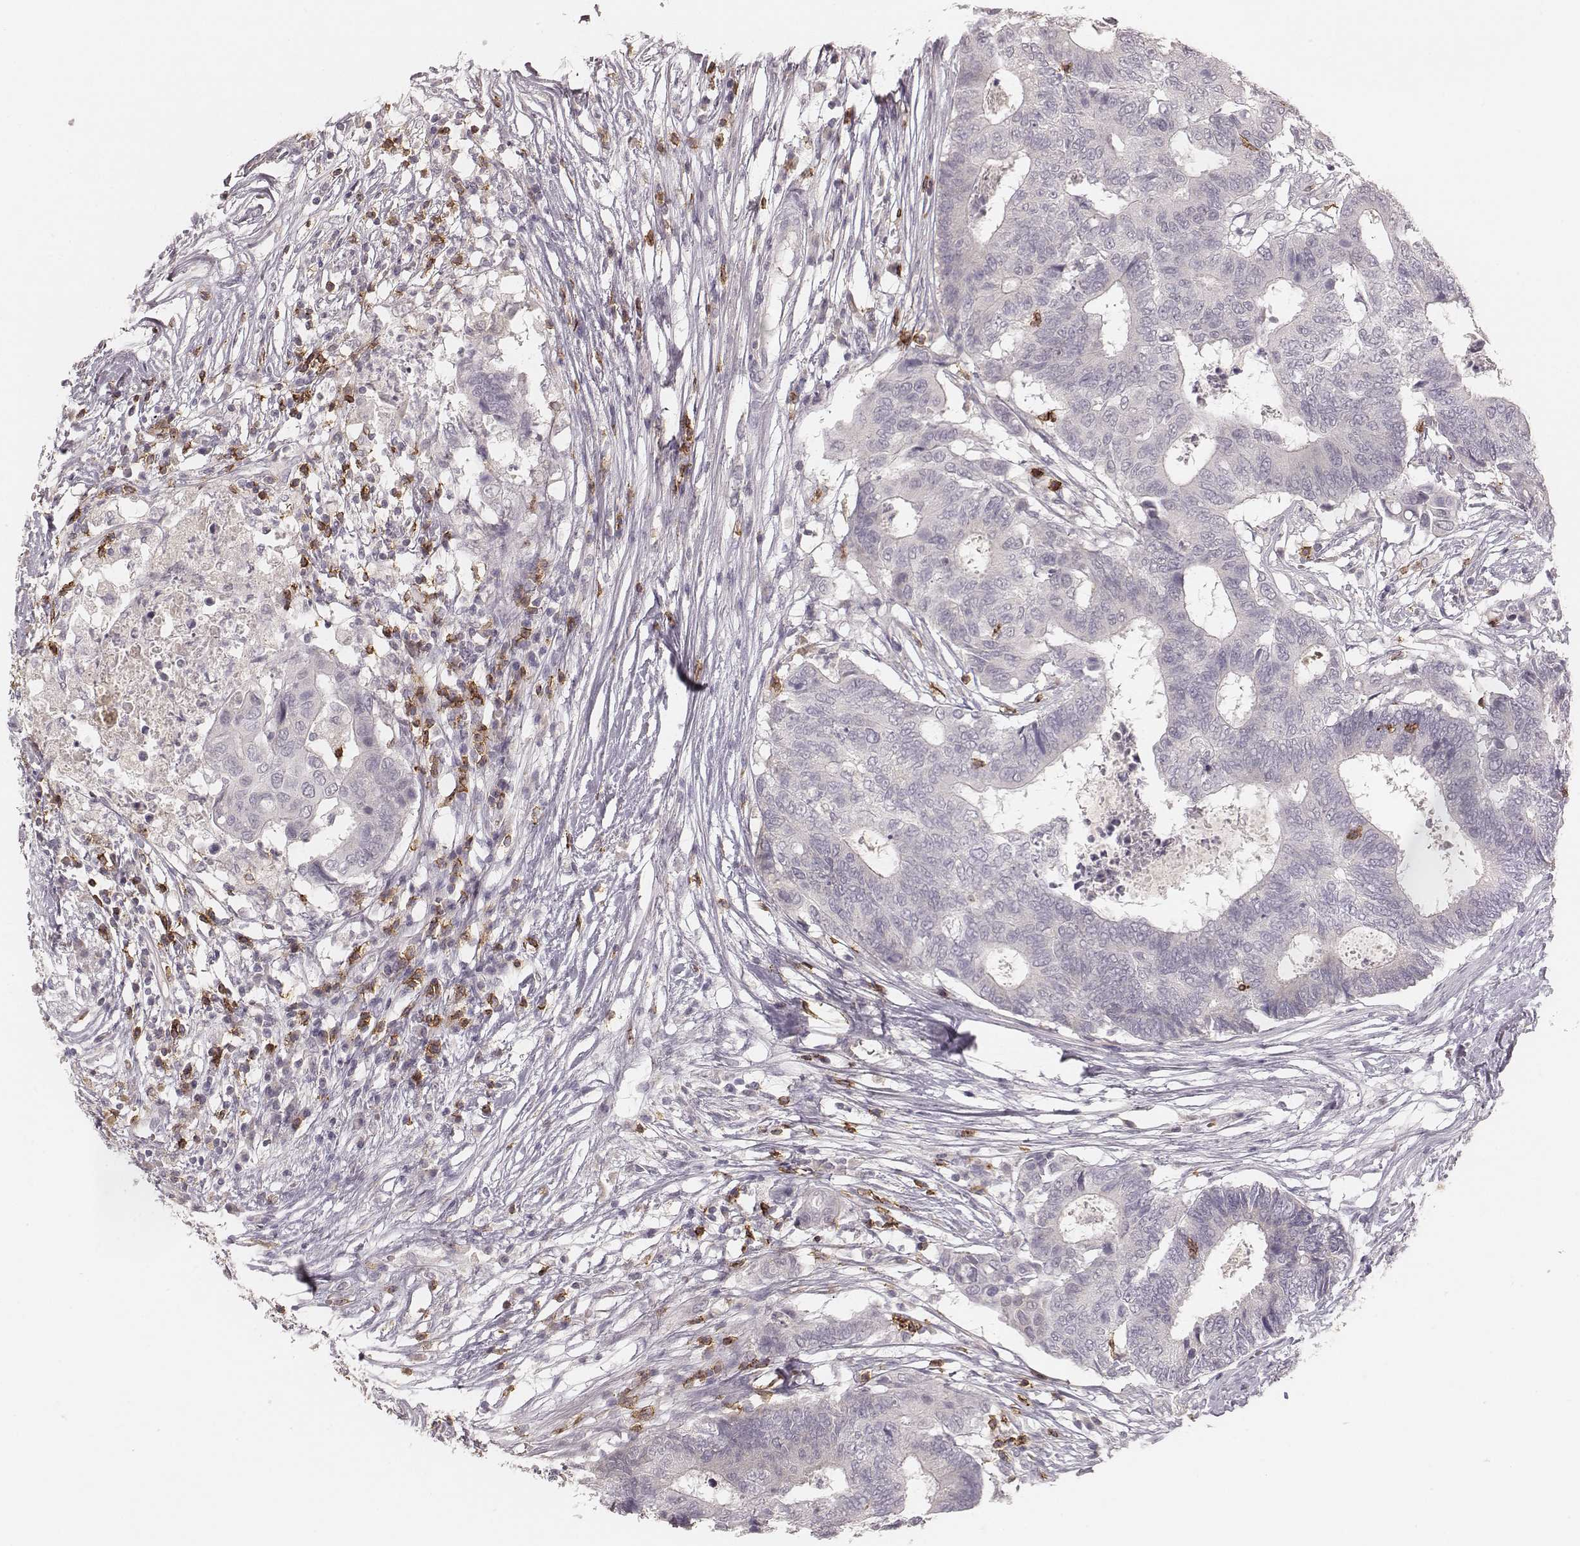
{"staining": {"intensity": "negative", "quantity": "none", "location": "none"}, "tissue": "colorectal cancer", "cell_type": "Tumor cells", "image_type": "cancer", "snomed": [{"axis": "morphology", "description": "Adenocarcinoma, NOS"}, {"axis": "topography", "description": "Colon"}], "caption": "The IHC micrograph has no significant positivity in tumor cells of colorectal cancer tissue.", "gene": "CD8A", "patient": {"sex": "female", "age": 48}}